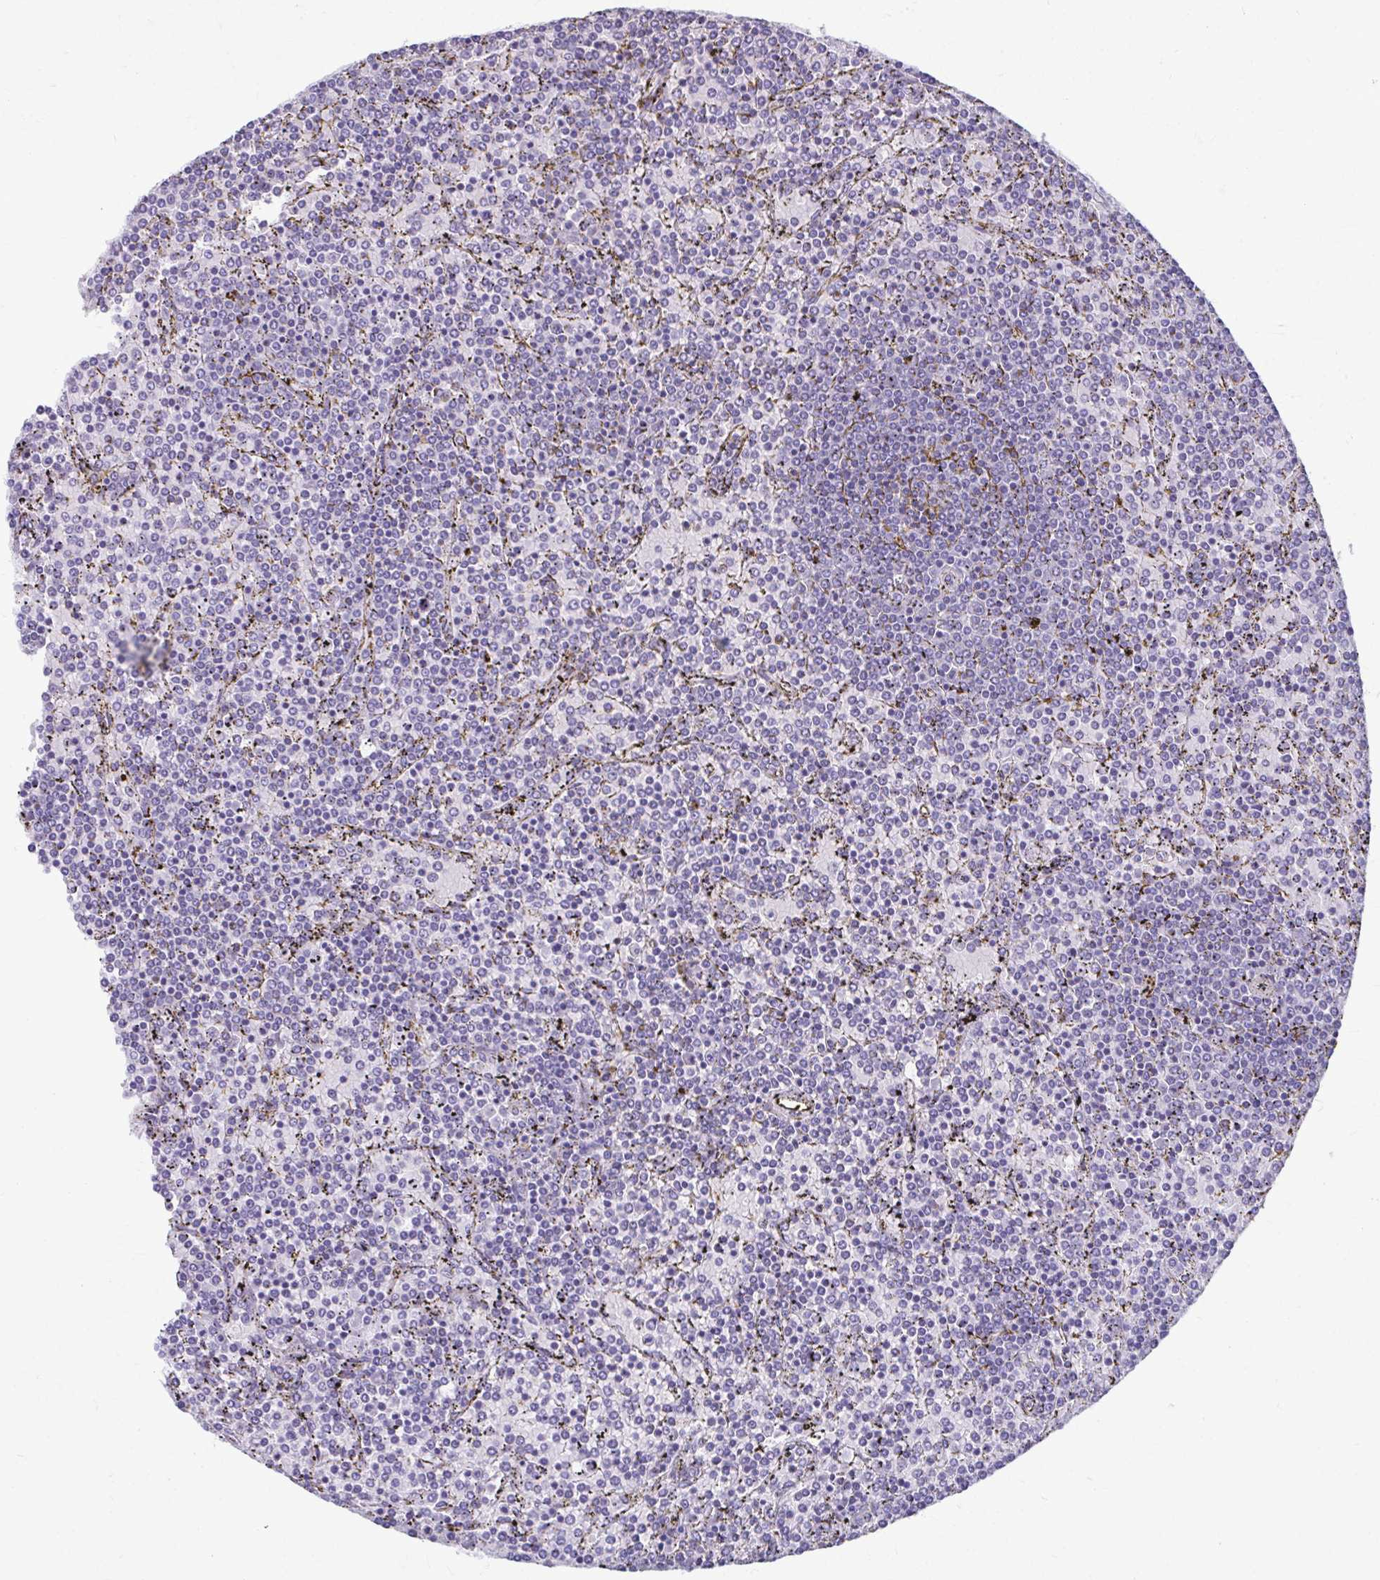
{"staining": {"intensity": "negative", "quantity": "none", "location": "none"}, "tissue": "lymphoma", "cell_type": "Tumor cells", "image_type": "cancer", "snomed": [{"axis": "morphology", "description": "Malignant lymphoma, non-Hodgkin's type, Low grade"}, {"axis": "topography", "description": "Spleen"}], "caption": "Tumor cells are negative for brown protein staining in low-grade malignant lymphoma, non-Hodgkin's type.", "gene": "SERPINI1", "patient": {"sex": "female", "age": 77}}